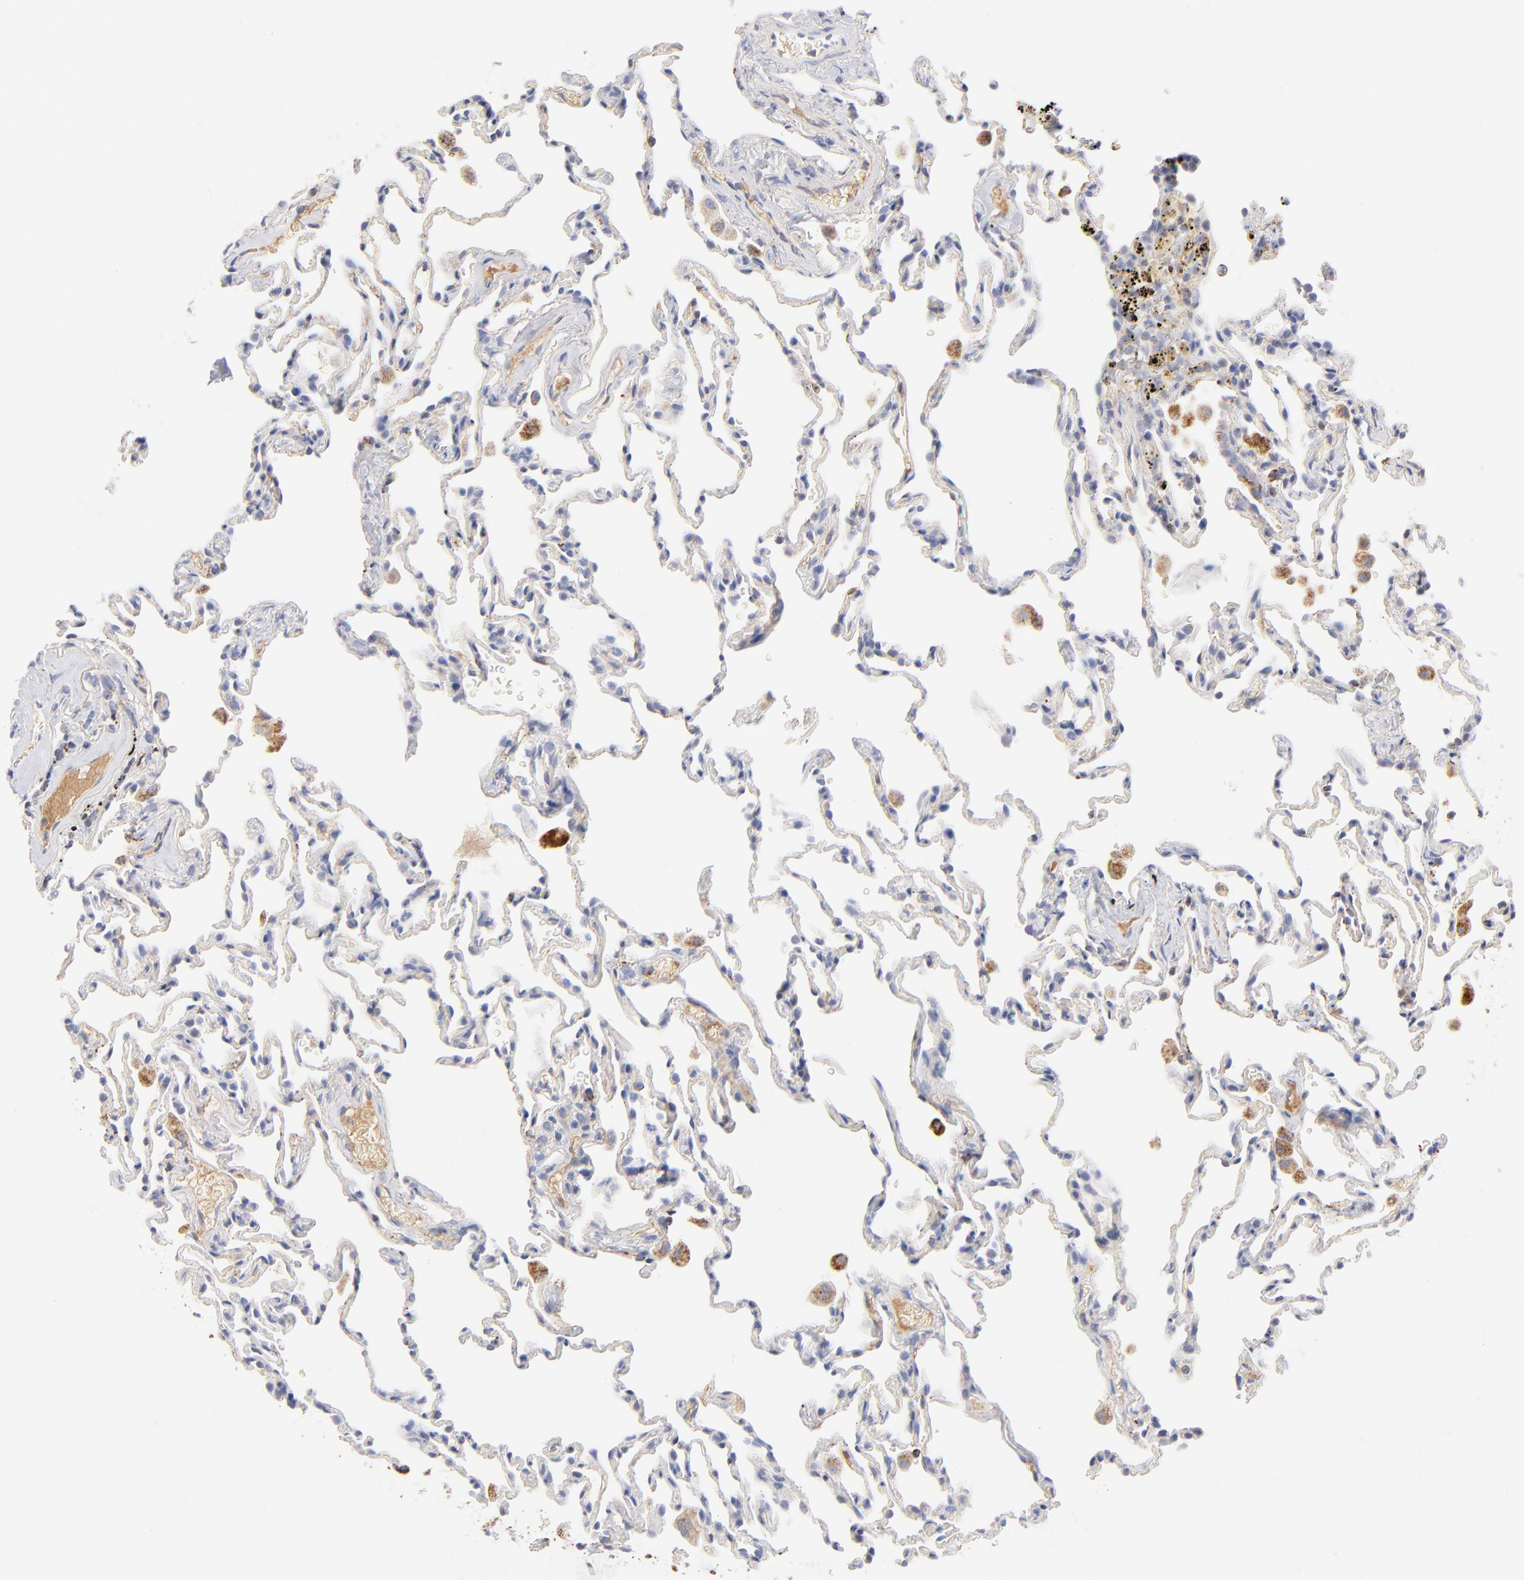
{"staining": {"intensity": "weak", "quantity": "<25%", "location": "cytoplasmic/membranous"}, "tissue": "lung", "cell_type": "Alveolar cells", "image_type": "normal", "snomed": [{"axis": "morphology", "description": "Normal tissue, NOS"}, {"axis": "morphology", "description": "Soft tissue tumor metastatic"}, {"axis": "topography", "description": "Lung"}], "caption": "High power microscopy photomicrograph of an IHC image of normal lung, revealing no significant expression in alveolar cells.", "gene": "DLAT", "patient": {"sex": "male", "age": 59}}